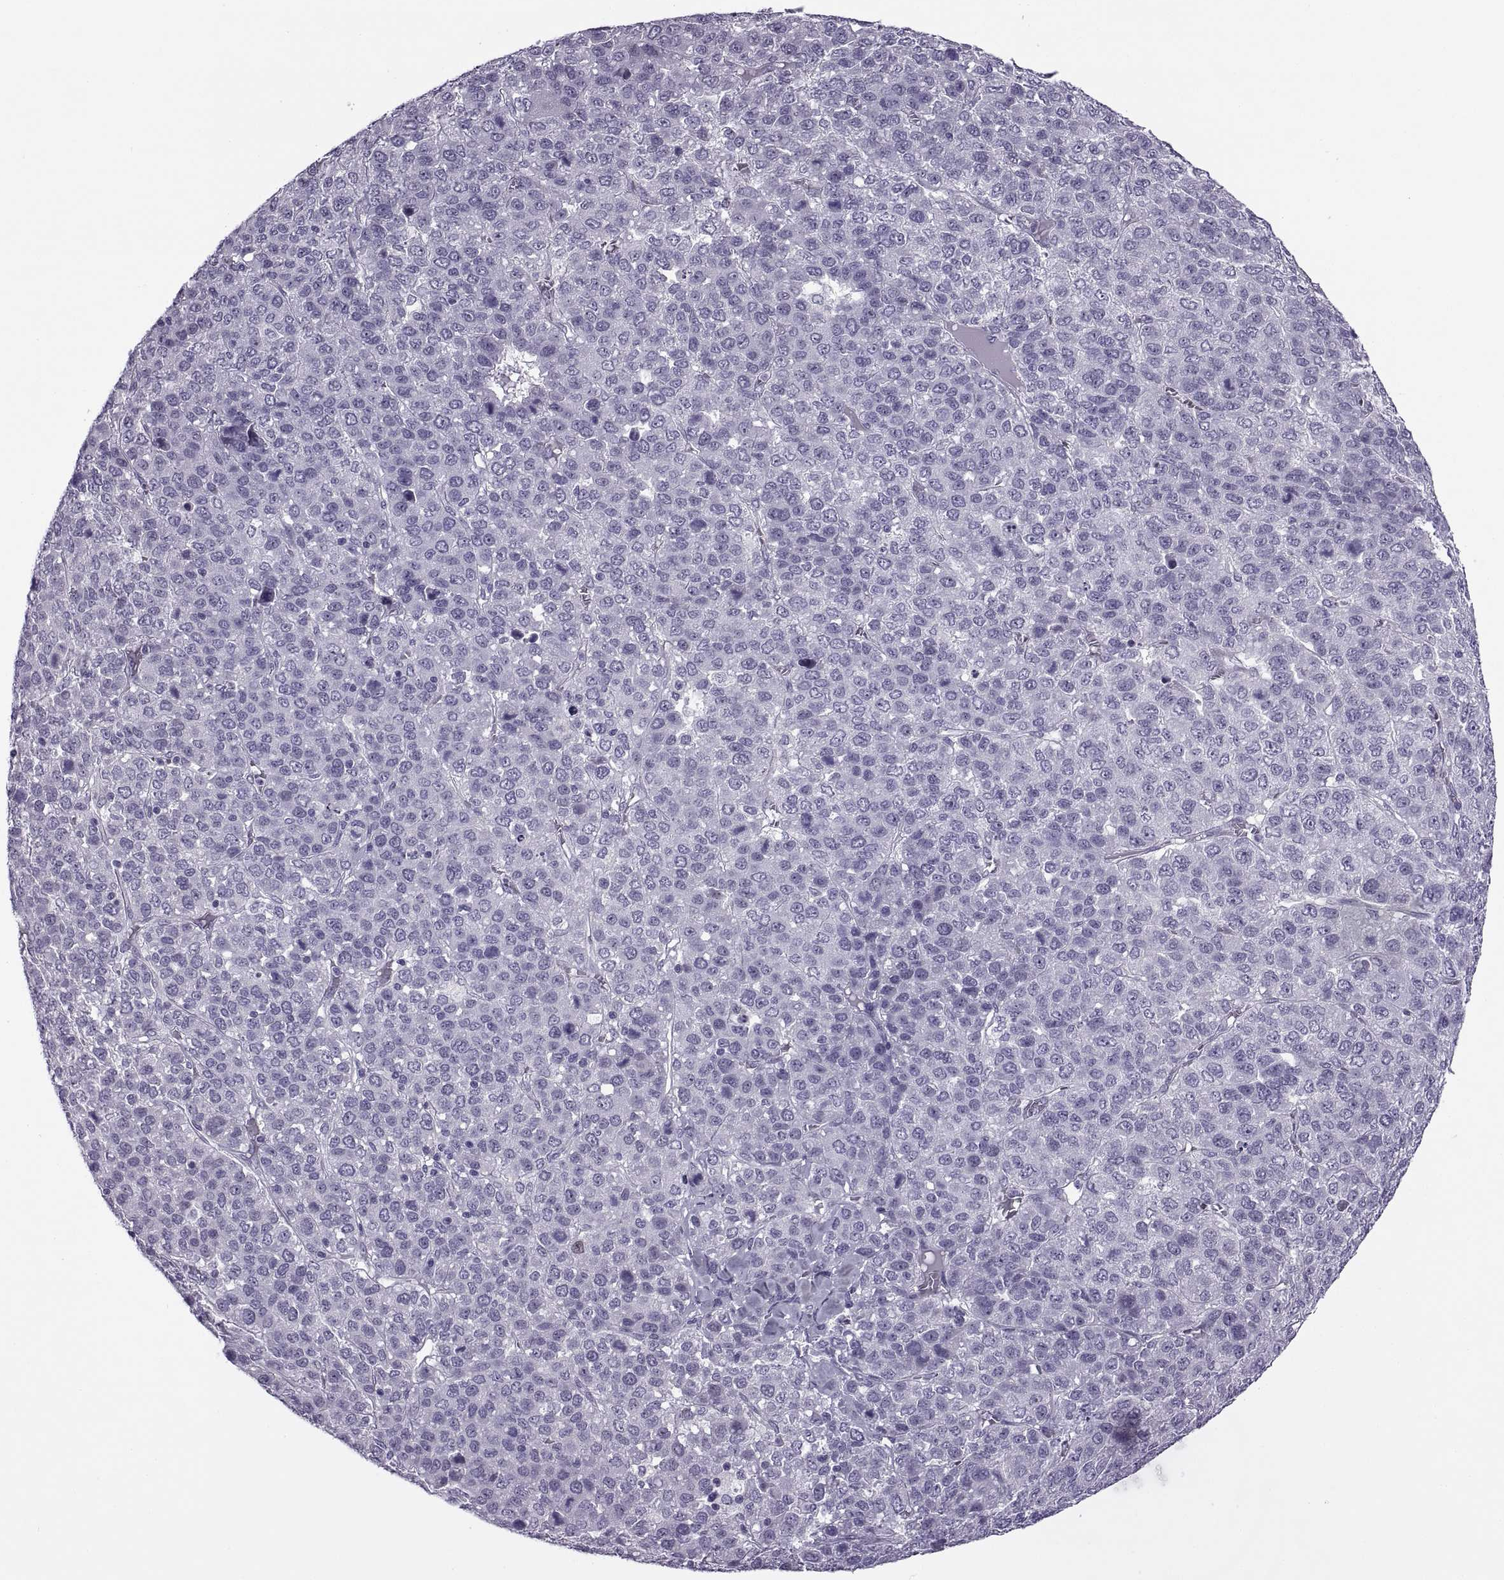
{"staining": {"intensity": "negative", "quantity": "none", "location": "none"}, "tissue": "liver cancer", "cell_type": "Tumor cells", "image_type": "cancer", "snomed": [{"axis": "morphology", "description": "Carcinoma, Hepatocellular, NOS"}, {"axis": "topography", "description": "Liver"}], "caption": "DAB immunohistochemical staining of human liver cancer demonstrates no significant positivity in tumor cells. (DAB immunohistochemistry (IHC) with hematoxylin counter stain).", "gene": "FAM24A", "patient": {"sex": "male", "age": 69}}